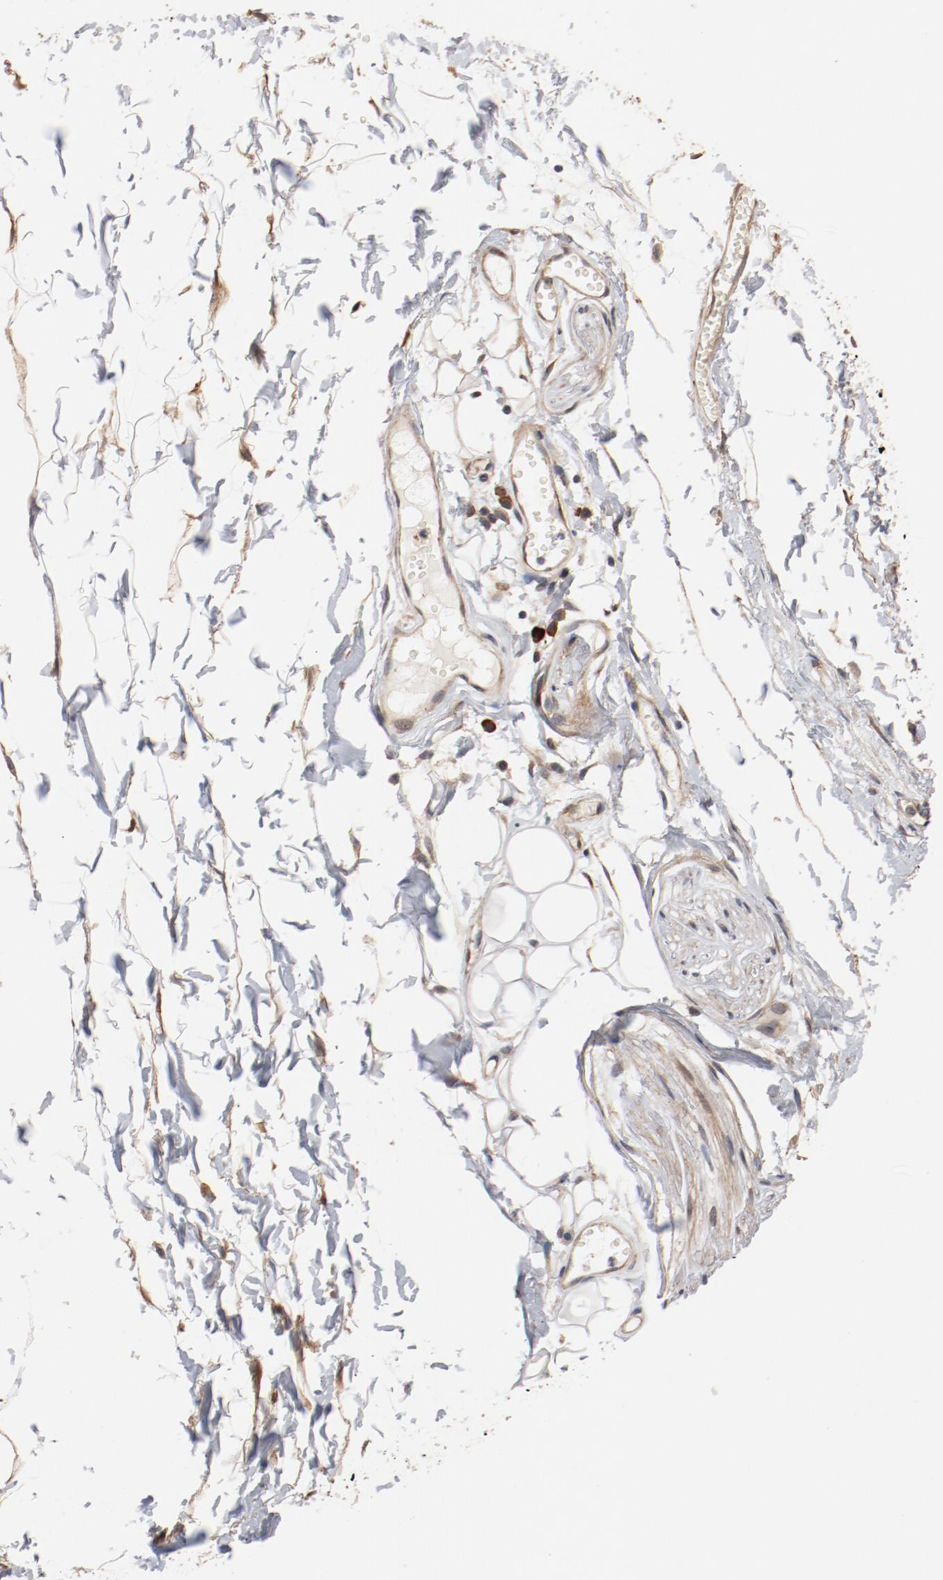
{"staining": {"intensity": "moderate", "quantity": ">75%", "location": "cytoplasmic/membranous"}, "tissue": "adipose tissue", "cell_type": "Adipocytes", "image_type": "normal", "snomed": [{"axis": "morphology", "description": "Normal tissue, NOS"}, {"axis": "morphology", "description": "Inflammation, NOS"}, {"axis": "topography", "description": "Vascular tissue"}, {"axis": "topography", "description": "Salivary gland"}], "caption": "DAB immunohistochemical staining of benign human adipose tissue demonstrates moderate cytoplasmic/membranous protein expression in about >75% of adipocytes. Immunohistochemistry (ihc) stains the protein in brown and the nuclei are stained blue.", "gene": "PITPNM2", "patient": {"sex": "female", "age": 75}}